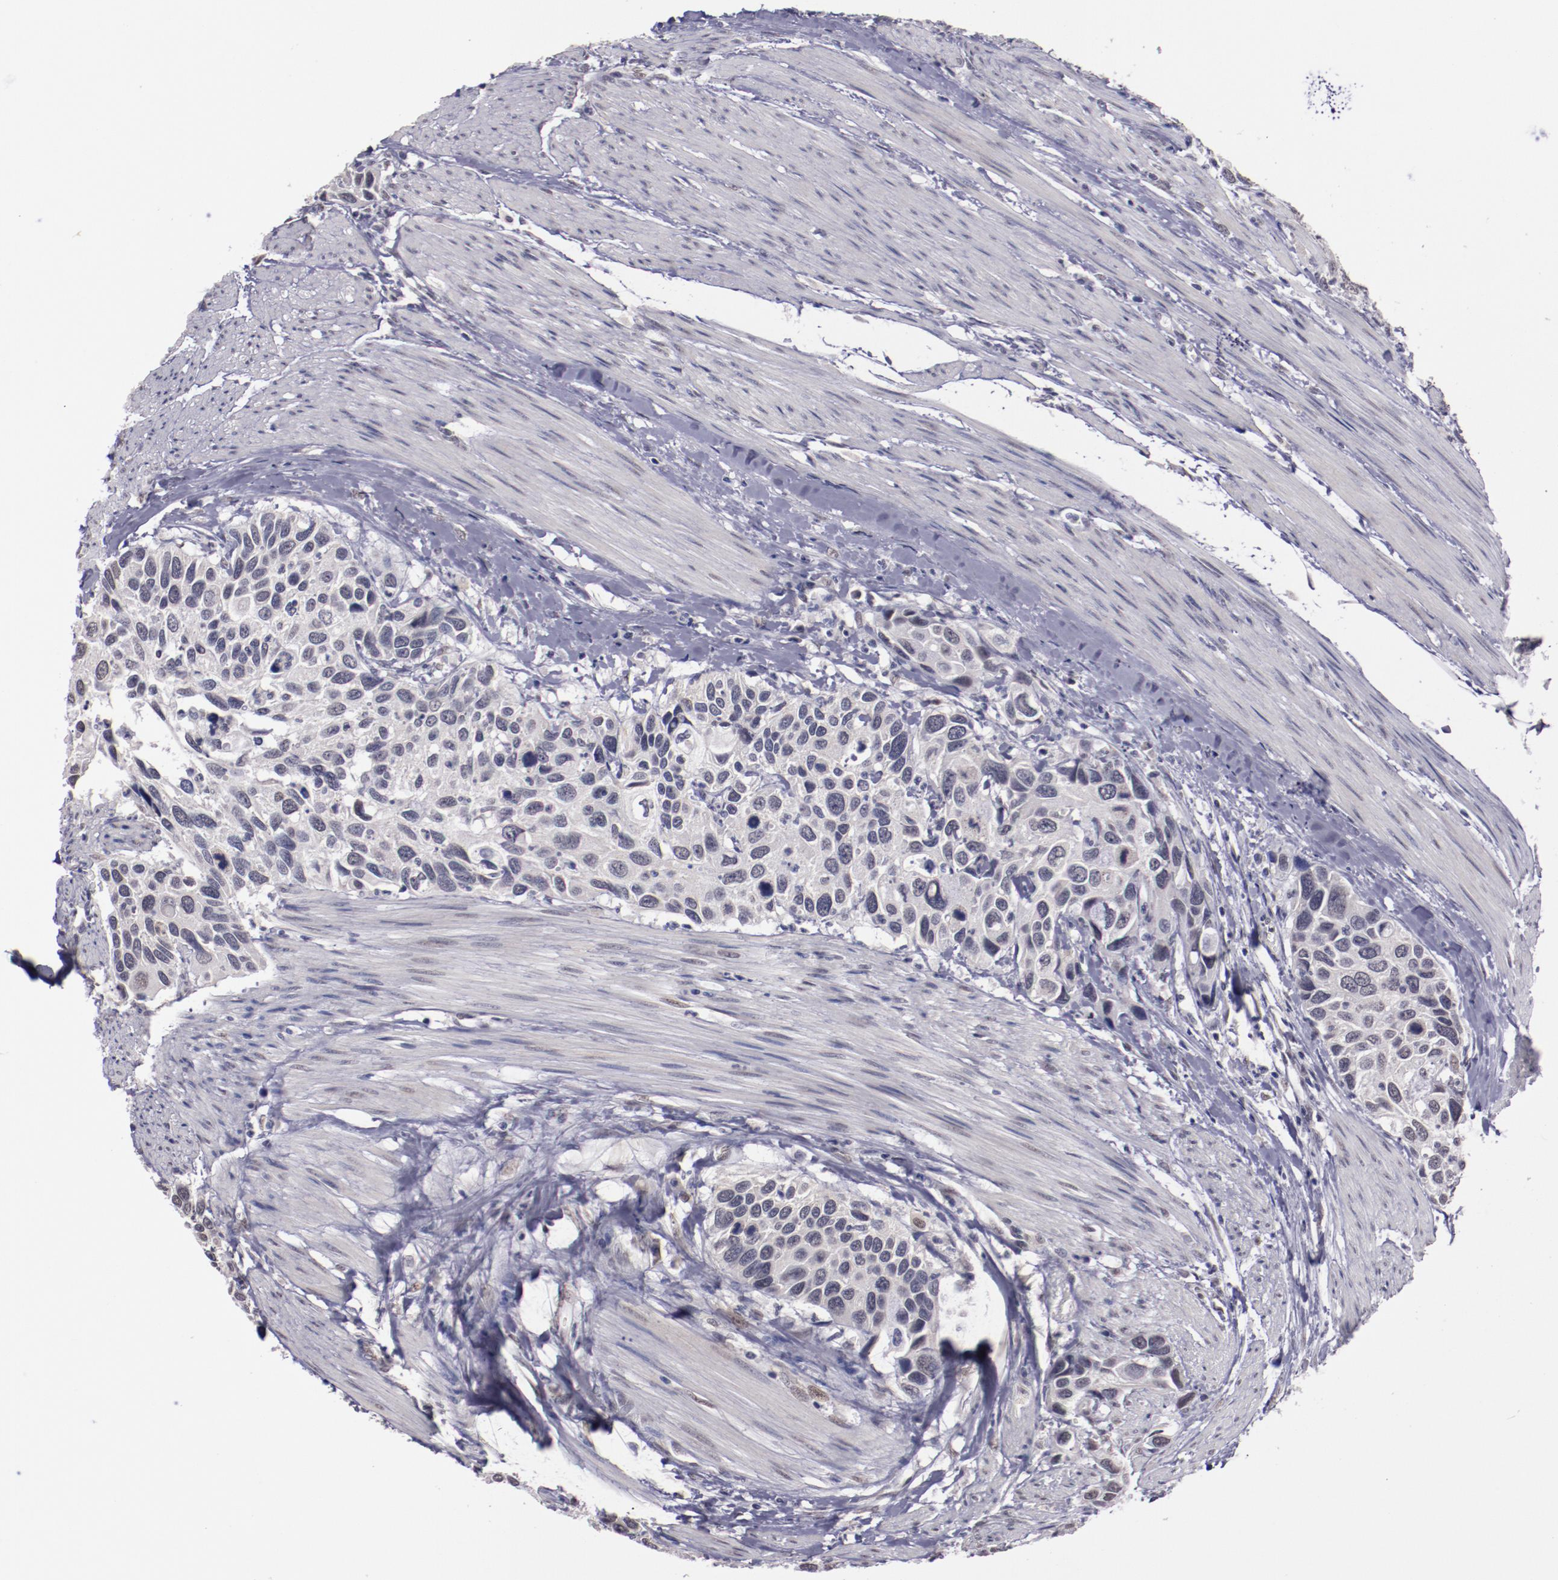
{"staining": {"intensity": "negative", "quantity": "none", "location": "none"}, "tissue": "urothelial cancer", "cell_type": "Tumor cells", "image_type": "cancer", "snomed": [{"axis": "morphology", "description": "Urothelial carcinoma, High grade"}, {"axis": "topography", "description": "Urinary bladder"}], "caption": "This is a photomicrograph of immunohistochemistry (IHC) staining of urothelial cancer, which shows no staining in tumor cells.", "gene": "NRXN3", "patient": {"sex": "male", "age": 66}}